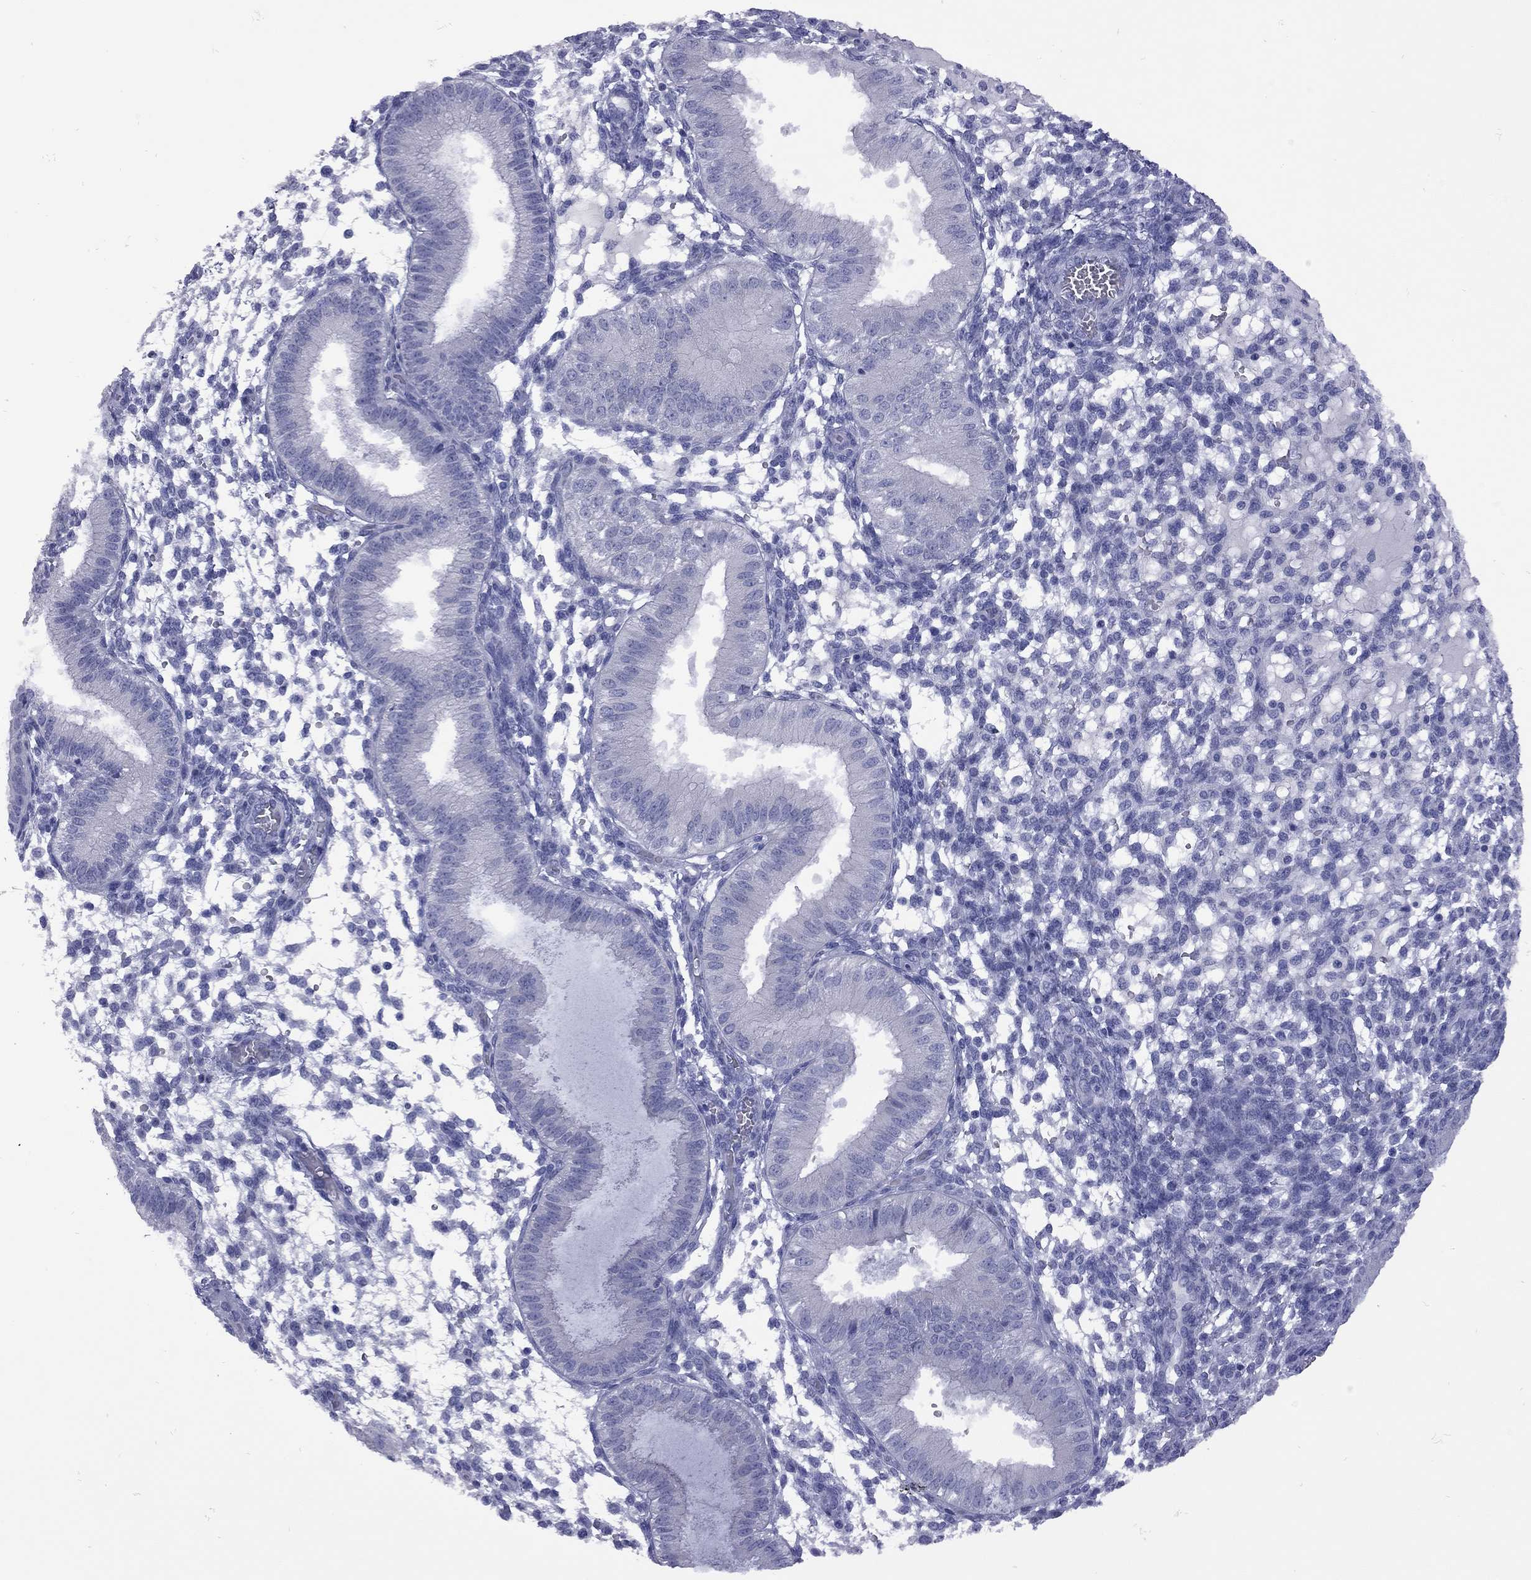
{"staining": {"intensity": "negative", "quantity": "none", "location": "none"}, "tissue": "endometrium", "cell_type": "Cells in endometrial stroma", "image_type": "normal", "snomed": [{"axis": "morphology", "description": "Normal tissue, NOS"}, {"axis": "topography", "description": "Endometrium"}], "caption": "This is a photomicrograph of immunohistochemistry (IHC) staining of unremarkable endometrium, which shows no expression in cells in endometrial stroma. (DAB immunohistochemistry, high magnification).", "gene": "EPPIN", "patient": {"sex": "female", "age": 43}}